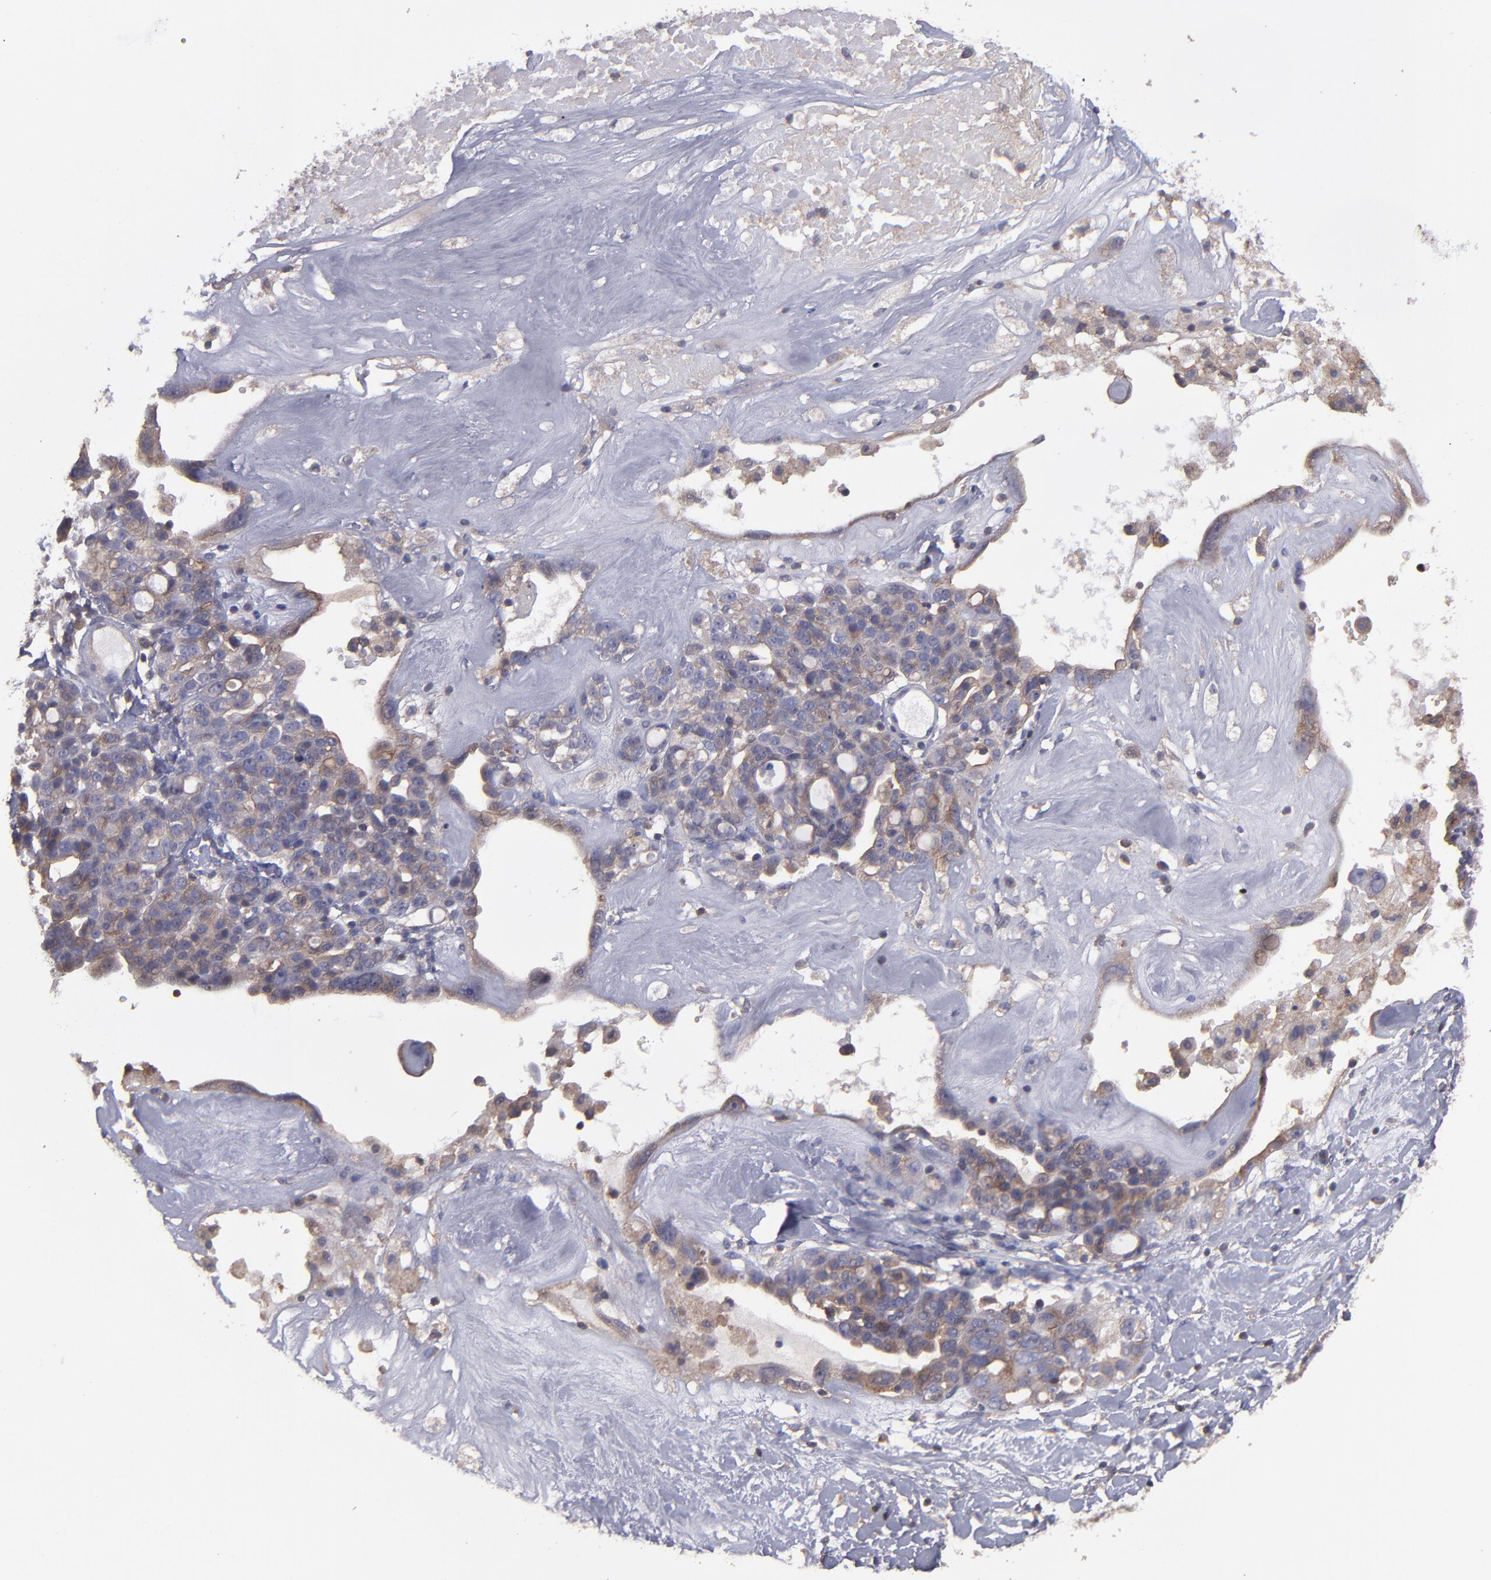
{"staining": {"intensity": "weak", "quantity": "25%-75%", "location": "cytoplasmic/membranous"}, "tissue": "ovarian cancer", "cell_type": "Tumor cells", "image_type": "cancer", "snomed": [{"axis": "morphology", "description": "Cystadenocarcinoma, serous, NOS"}, {"axis": "topography", "description": "Ovary"}], "caption": "Ovarian serous cystadenocarcinoma stained with a brown dye shows weak cytoplasmic/membranous positive staining in approximately 25%-75% of tumor cells.", "gene": "NF2", "patient": {"sex": "female", "age": 66}}